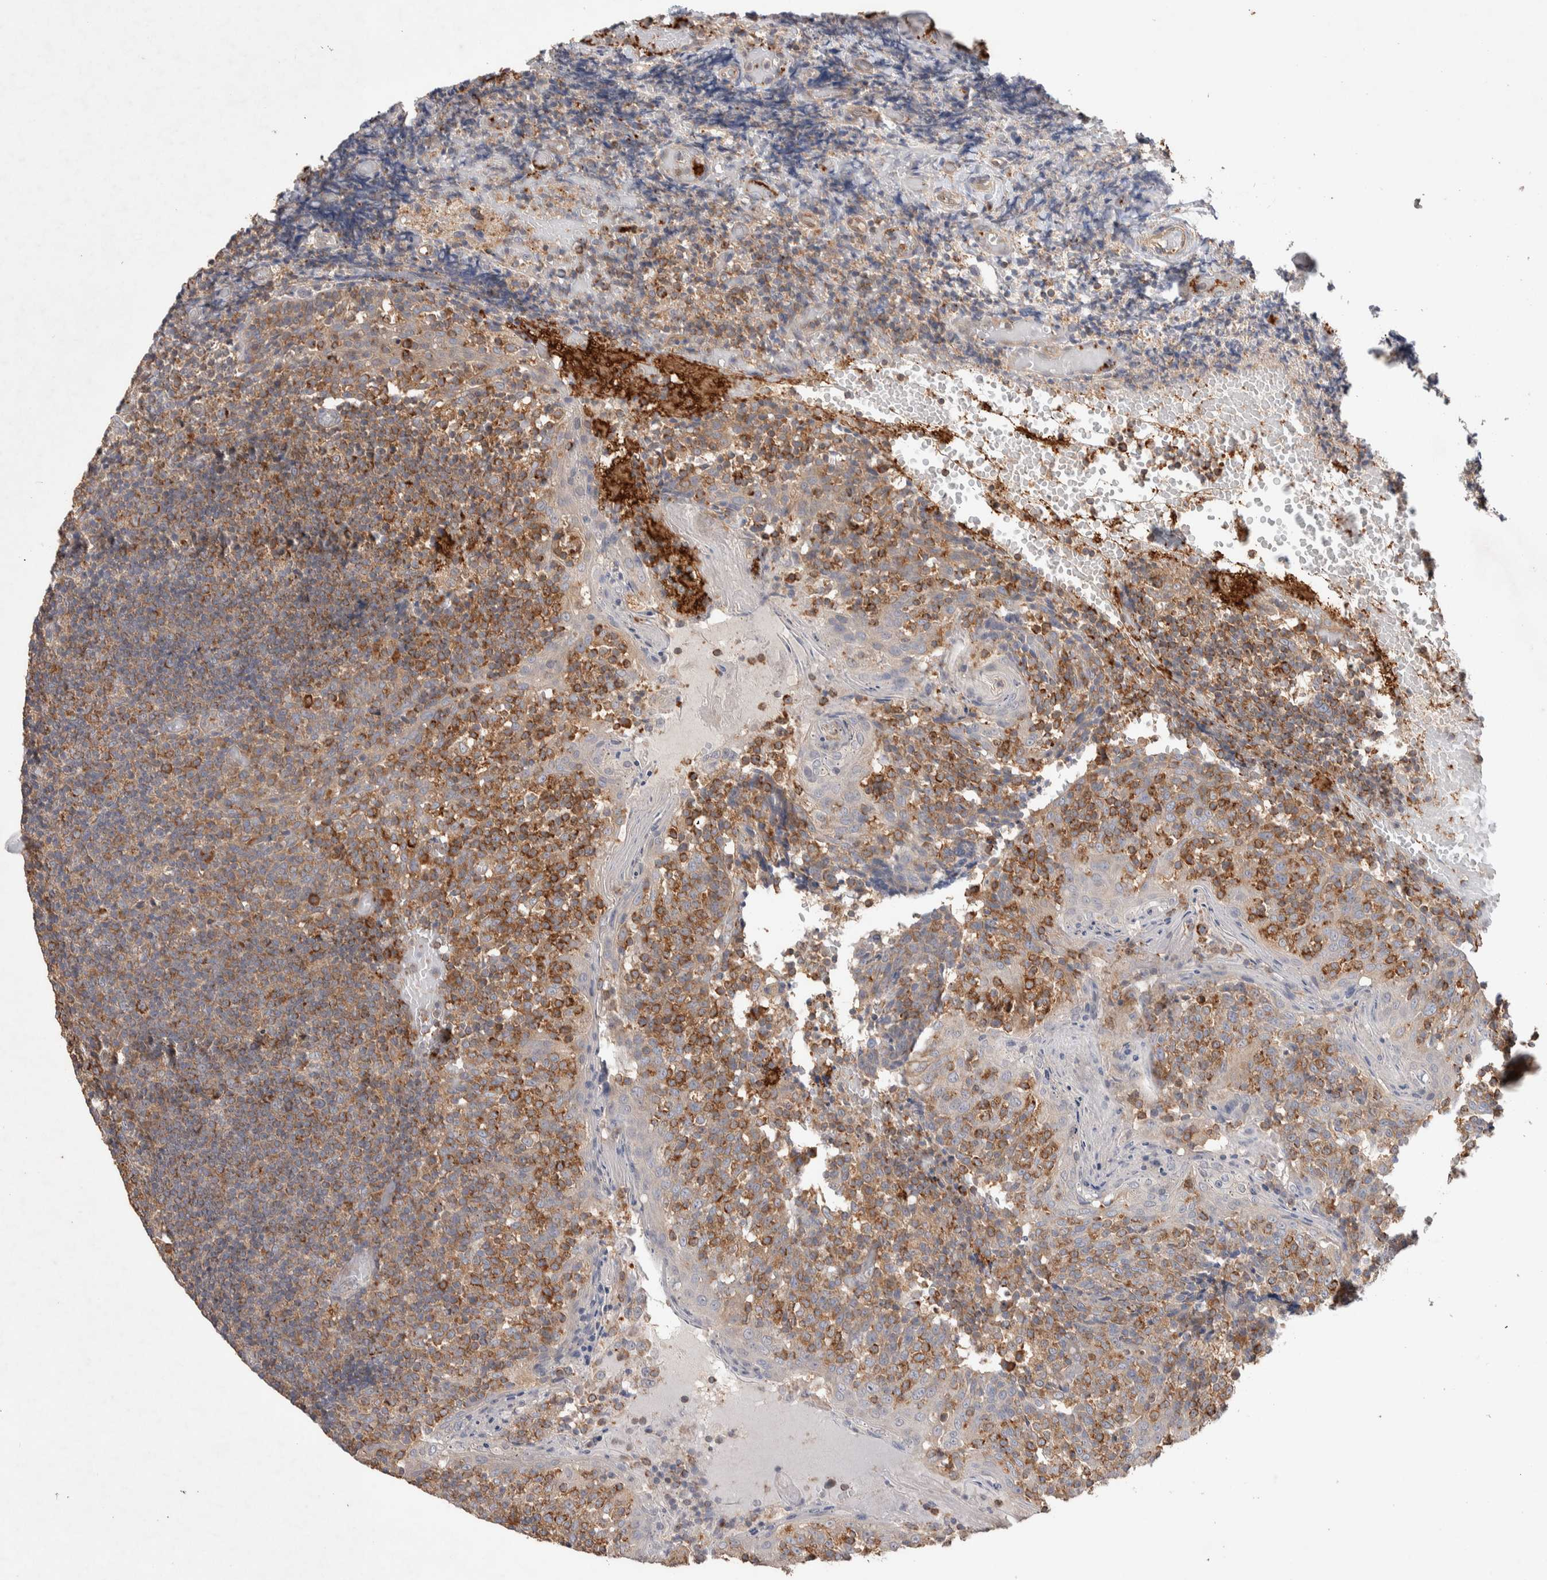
{"staining": {"intensity": "strong", "quantity": ">75%", "location": "cytoplasmic/membranous"}, "tissue": "tonsil", "cell_type": "Germinal center cells", "image_type": "normal", "snomed": [{"axis": "morphology", "description": "Normal tissue, NOS"}, {"axis": "topography", "description": "Tonsil"}], "caption": "This histopathology image displays immunohistochemistry staining of benign human tonsil, with high strong cytoplasmic/membranous expression in about >75% of germinal center cells.", "gene": "DEPTOR", "patient": {"sex": "female", "age": 19}}